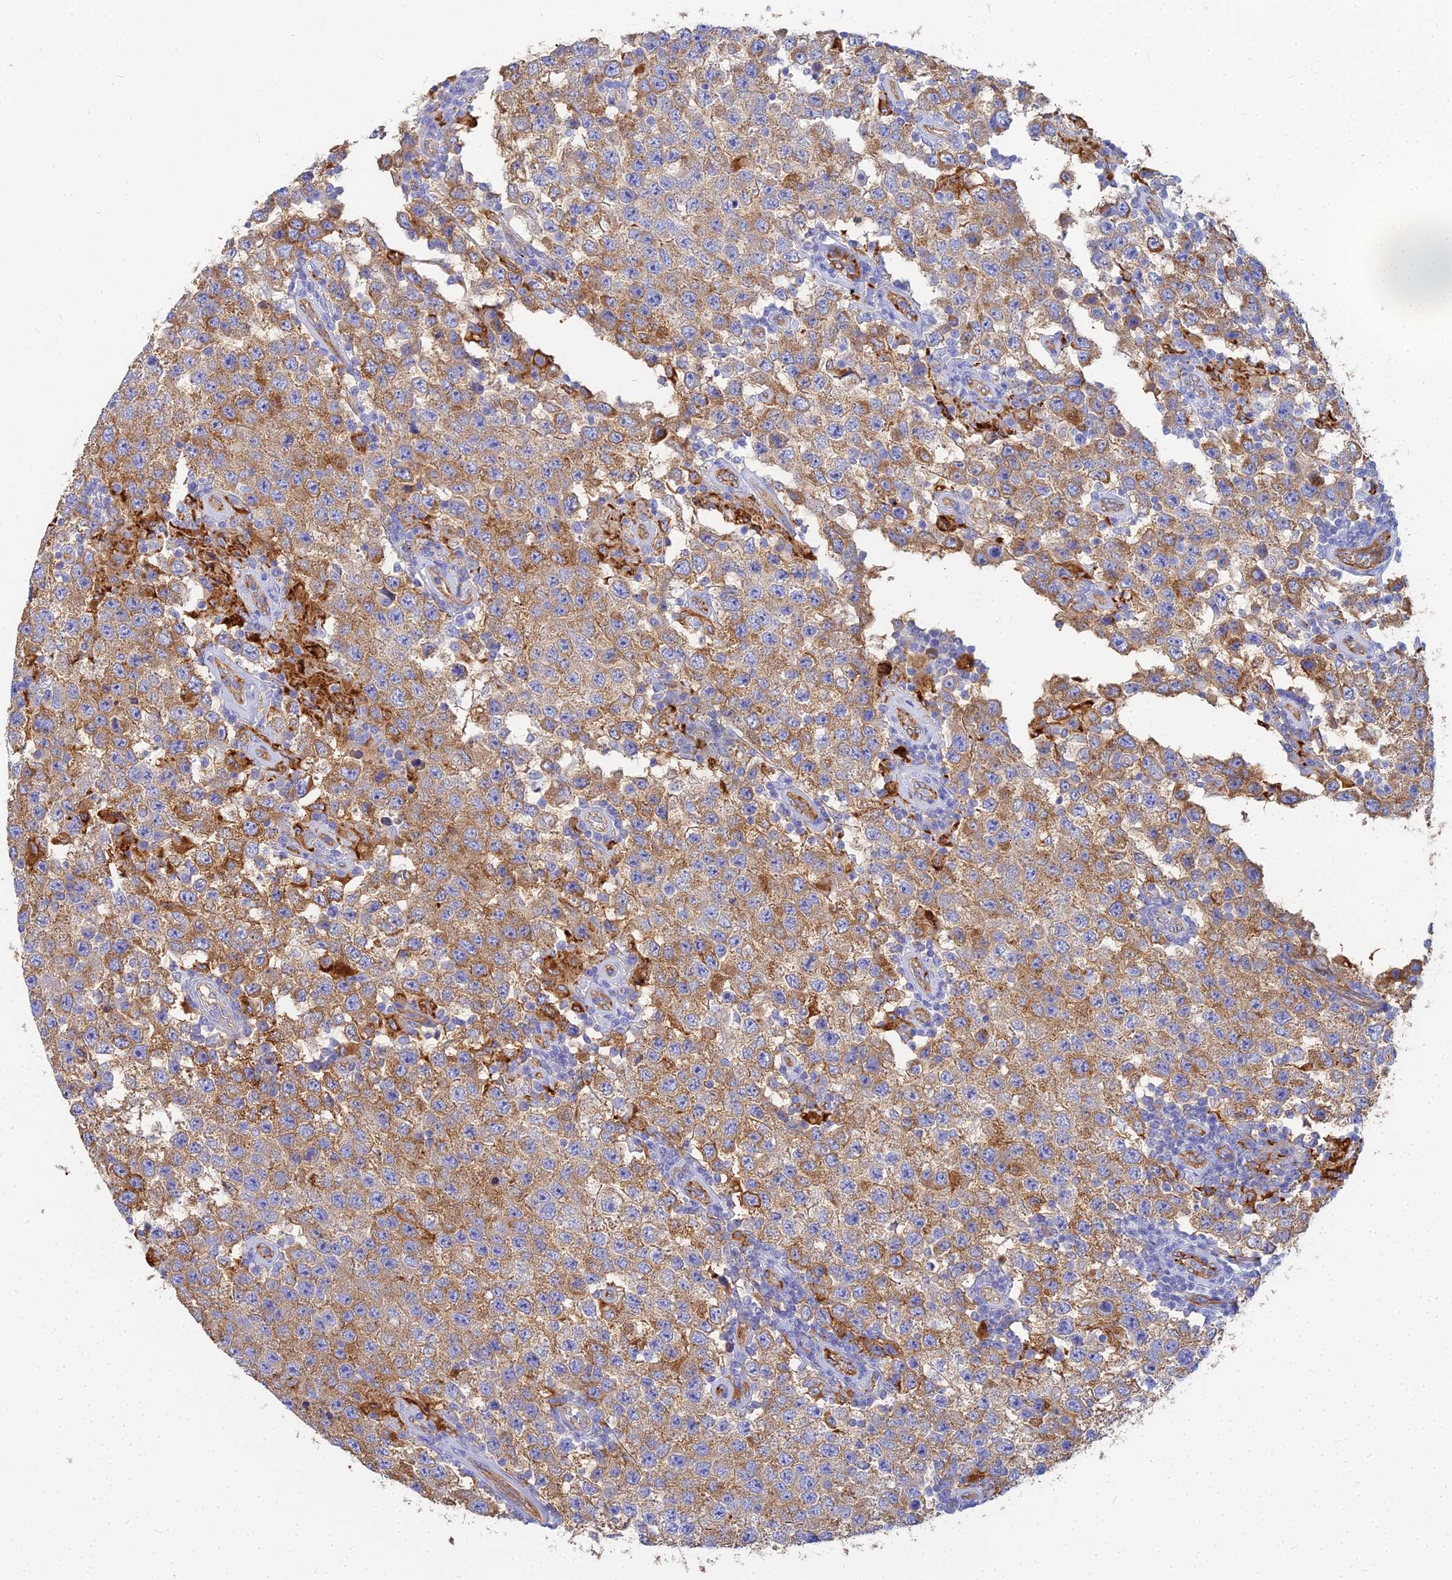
{"staining": {"intensity": "moderate", "quantity": "25%-75%", "location": "cytoplasmic/membranous"}, "tissue": "testis cancer", "cell_type": "Tumor cells", "image_type": "cancer", "snomed": [{"axis": "morphology", "description": "Normal tissue, NOS"}, {"axis": "morphology", "description": "Urothelial carcinoma, High grade"}, {"axis": "morphology", "description": "Seminoma, NOS"}, {"axis": "morphology", "description": "Carcinoma, Embryonal, NOS"}, {"axis": "topography", "description": "Urinary bladder"}, {"axis": "topography", "description": "Testis"}], "caption": "A brown stain shows moderate cytoplasmic/membranous staining of a protein in human testis cancer tumor cells. The staining was performed using DAB (3,3'-diaminobenzidine), with brown indicating positive protein expression. Nuclei are stained blue with hematoxylin.", "gene": "VAT1", "patient": {"sex": "male", "age": 41}}